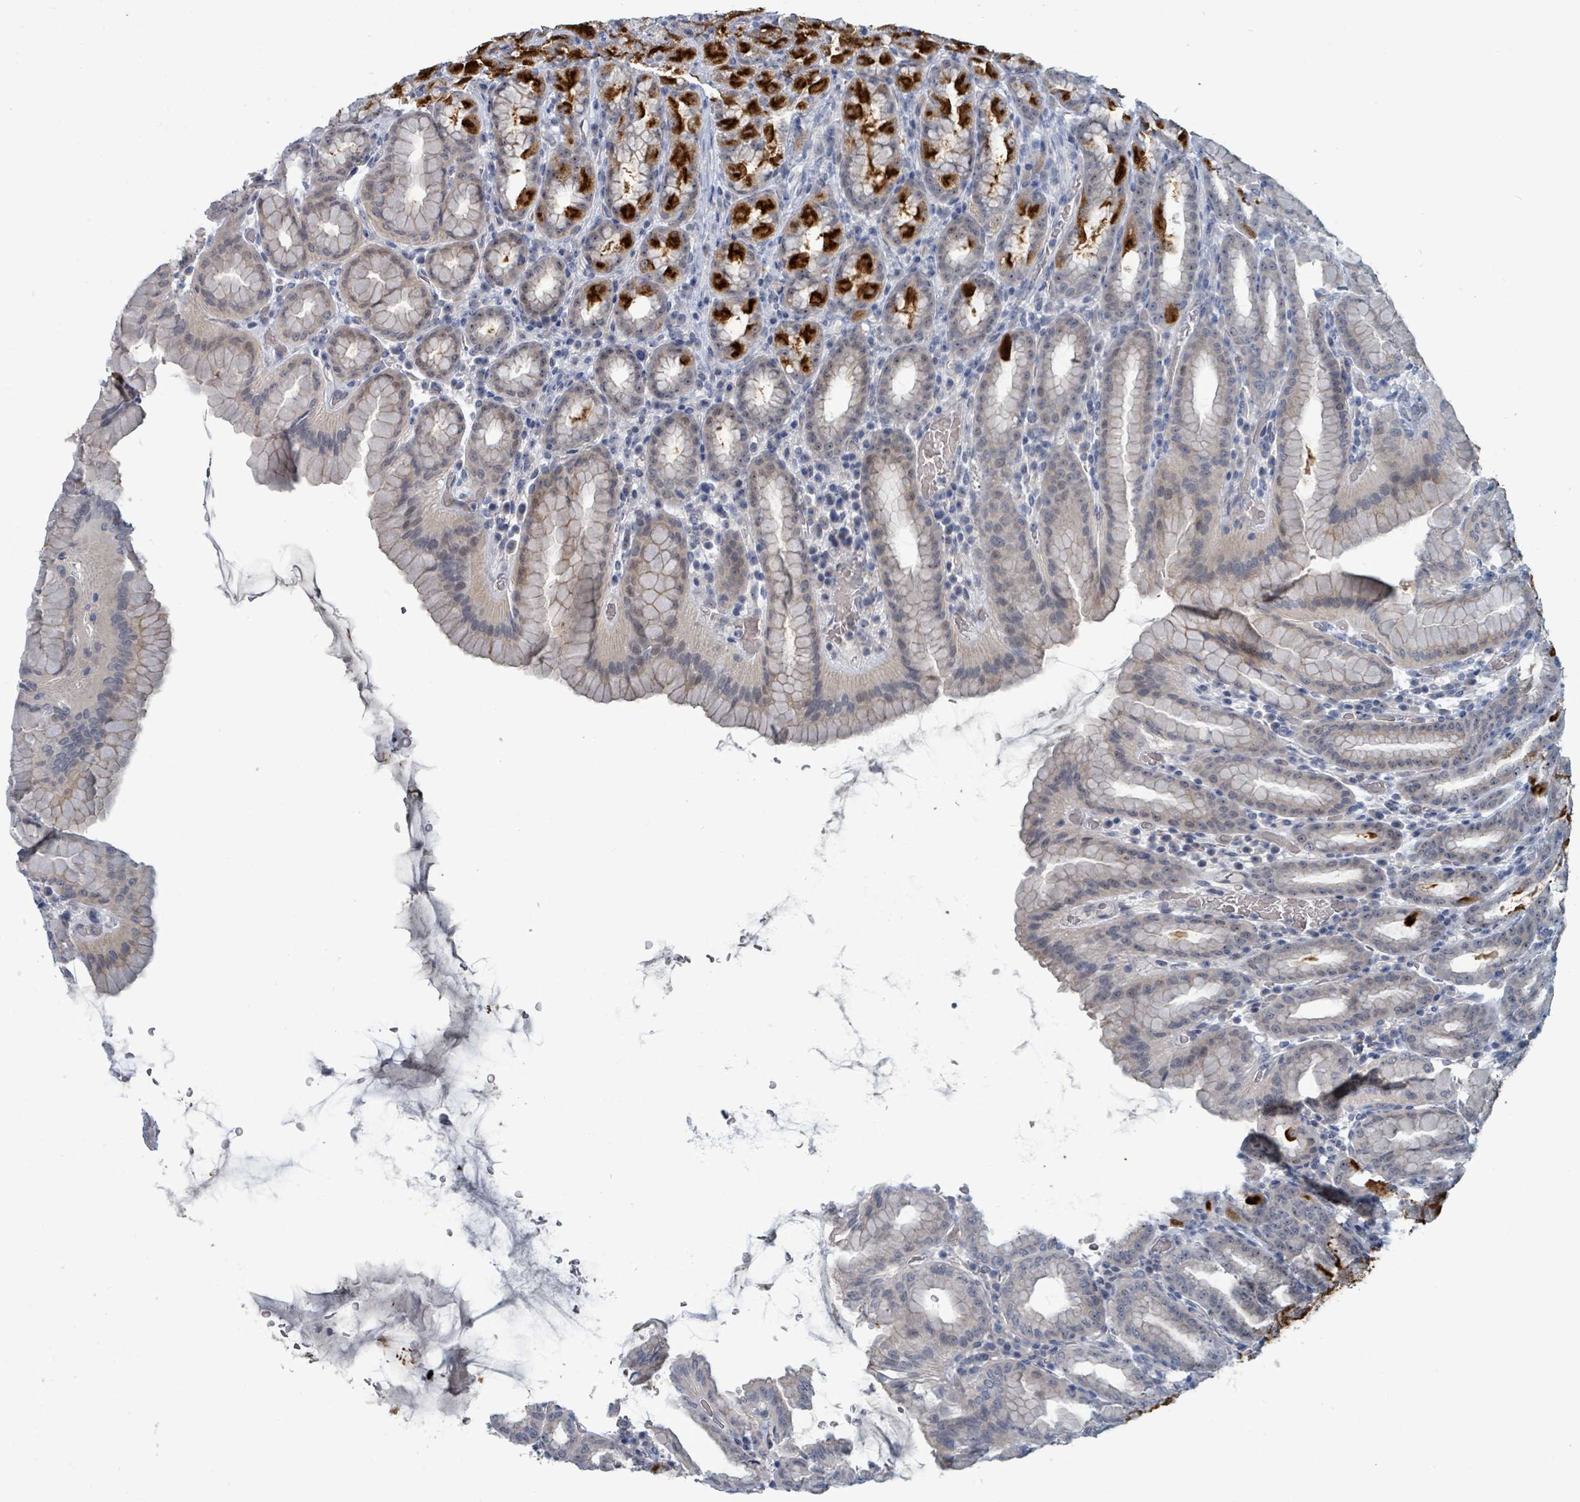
{"staining": {"intensity": "strong", "quantity": "25%-75%", "location": "cytoplasmic/membranous,nuclear"}, "tissue": "stomach", "cell_type": "Glandular cells", "image_type": "normal", "snomed": [{"axis": "morphology", "description": "Normal tissue, NOS"}, {"axis": "topography", "description": "Stomach, upper"}, {"axis": "topography", "description": "Stomach"}], "caption": "Immunohistochemical staining of benign human stomach shows high levels of strong cytoplasmic/membranous,nuclear positivity in about 25%-75% of glandular cells.", "gene": "TRDMT1", "patient": {"sex": "male", "age": 68}}